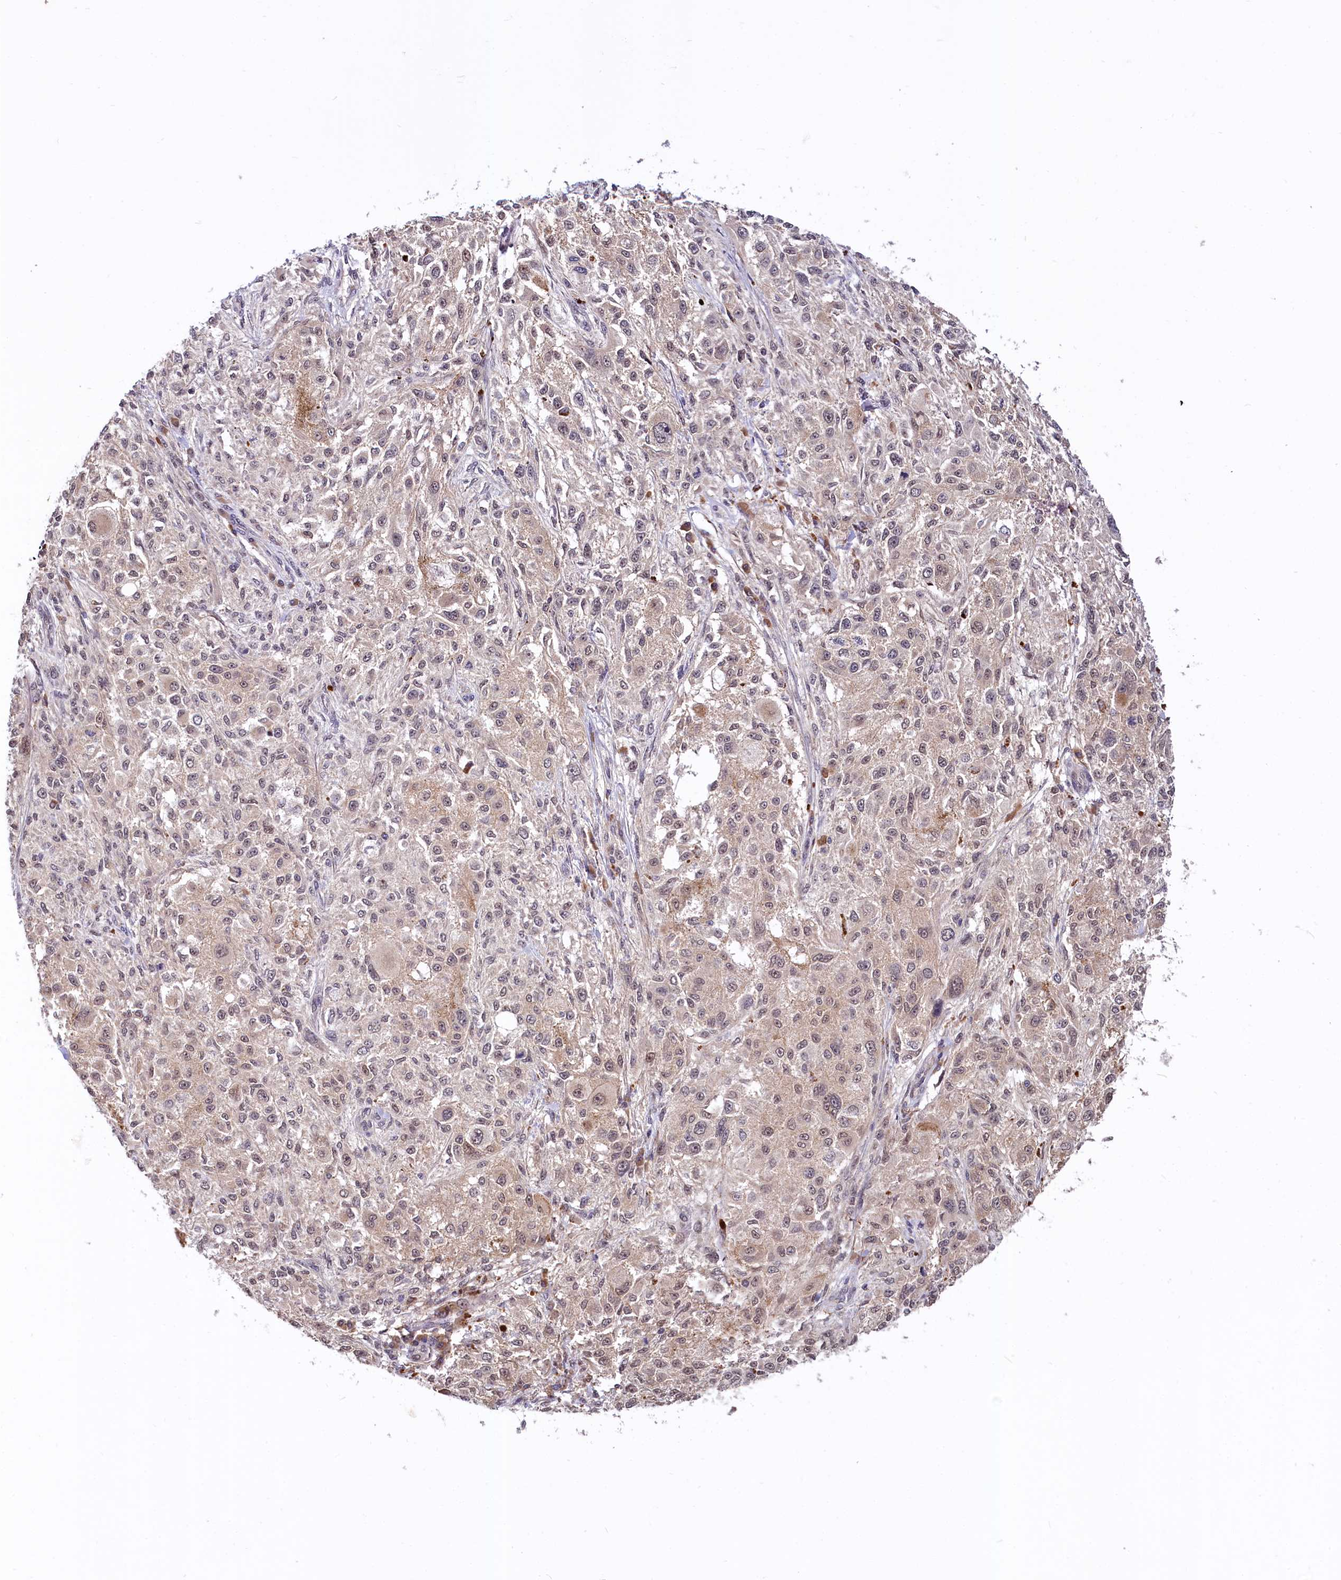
{"staining": {"intensity": "weak", "quantity": "25%-75%", "location": "nuclear"}, "tissue": "melanoma", "cell_type": "Tumor cells", "image_type": "cancer", "snomed": [{"axis": "morphology", "description": "Necrosis, NOS"}, {"axis": "morphology", "description": "Malignant melanoma, NOS"}, {"axis": "topography", "description": "Skin"}], "caption": "Immunohistochemical staining of human melanoma exhibits low levels of weak nuclear protein positivity in approximately 25%-75% of tumor cells. (brown staining indicates protein expression, while blue staining denotes nuclei).", "gene": "UBE3A", "patient": {"sex": "female", "age": 87}}